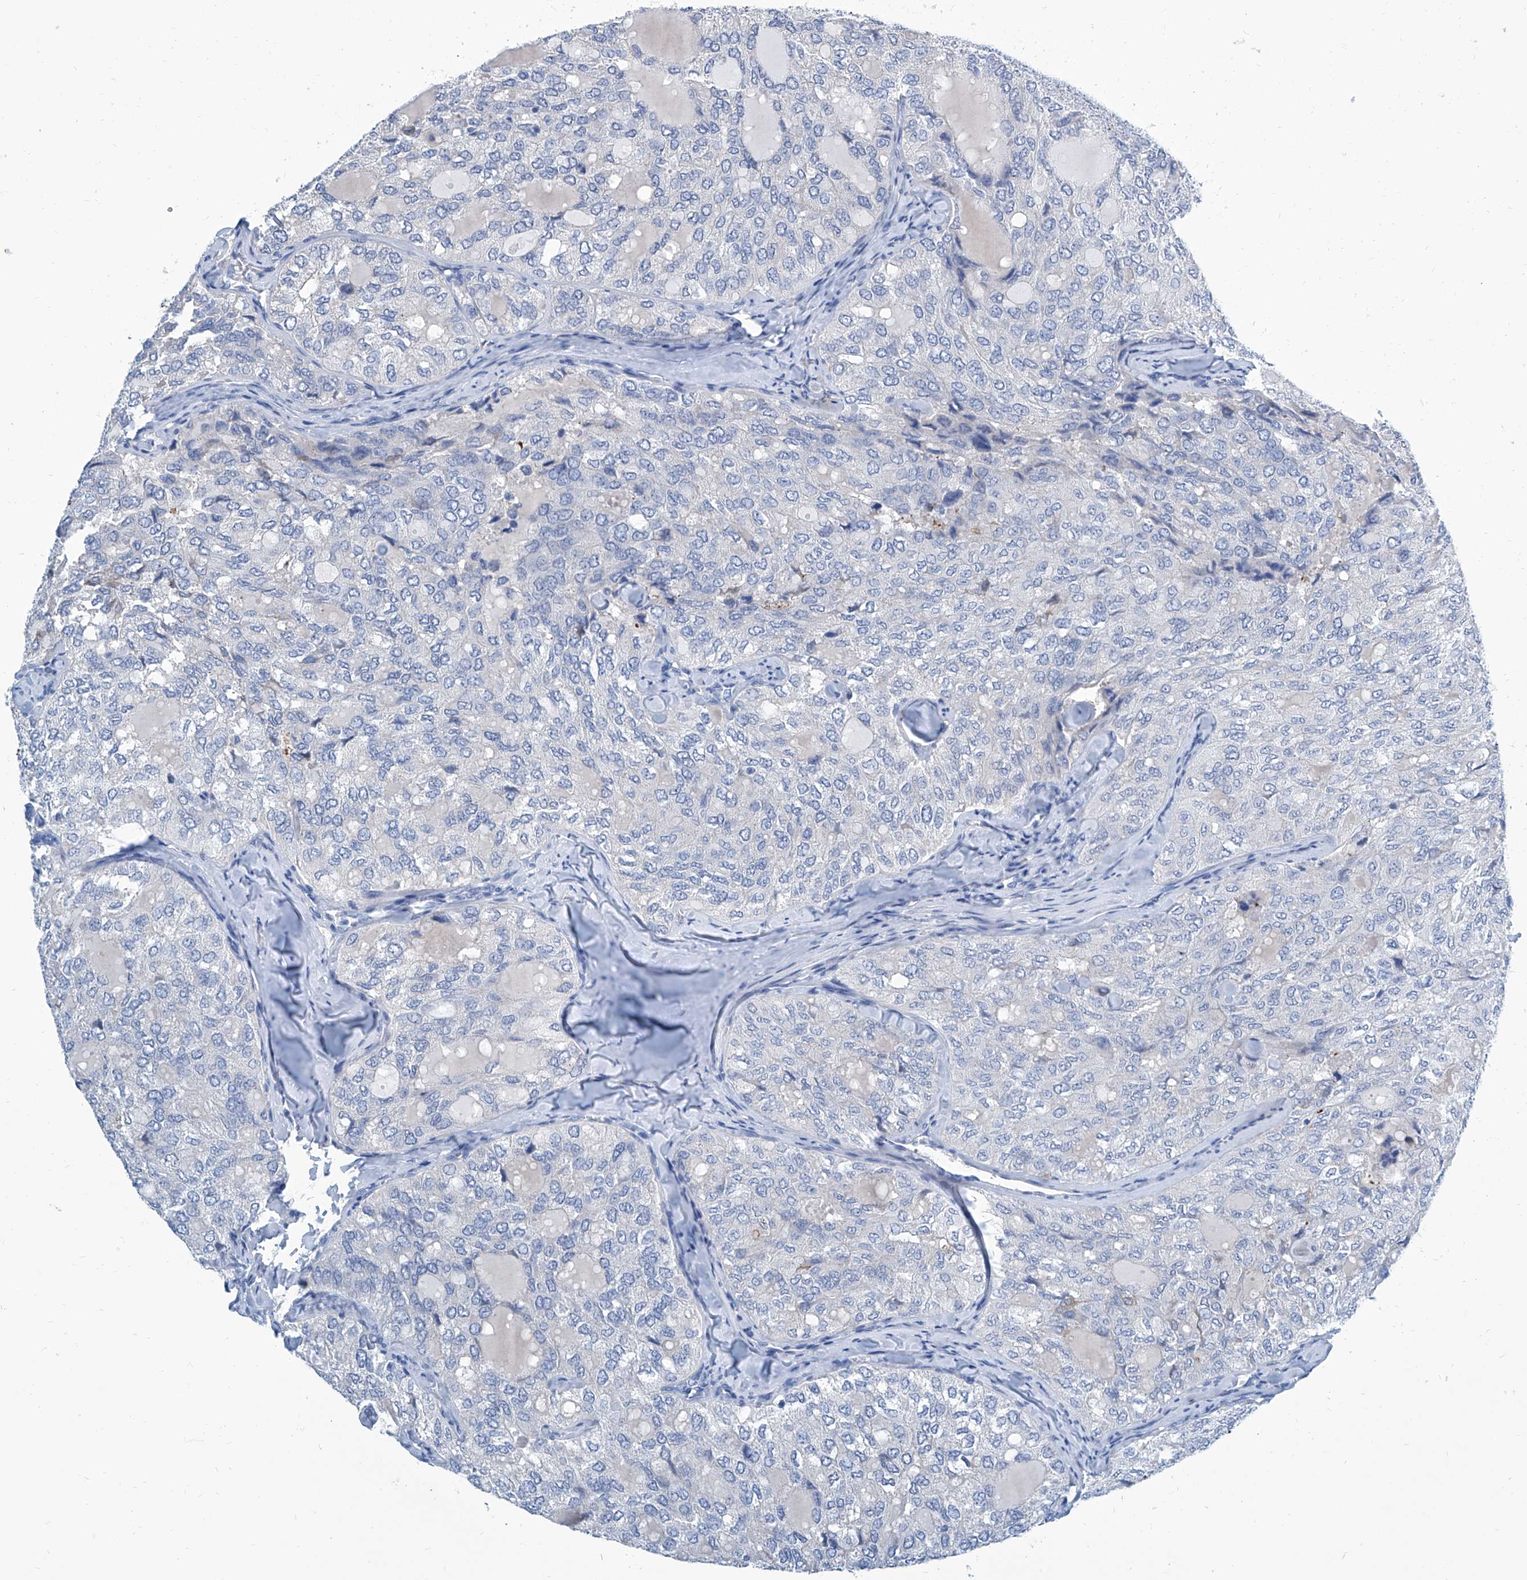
{"staining": {"intensity": "negative", "quantity": "none", "location": "none"}, "tissue": "thyroid cancer", "cell_type": "Tumor cells", "image_type": "cancer", "snomed": [{"axis": "morphology", "description": "Follicular adenoma carcinoma, NOS"}, {"axis": "topography", "description": "Thyroid gland"}], "caption": "Micrograph shows no significant protein positivity in tumor cells of follicular adenoma carcinoma (thyroid).", "gene": "ZNF519", "patient": {"sex": "male", "age": 75}}